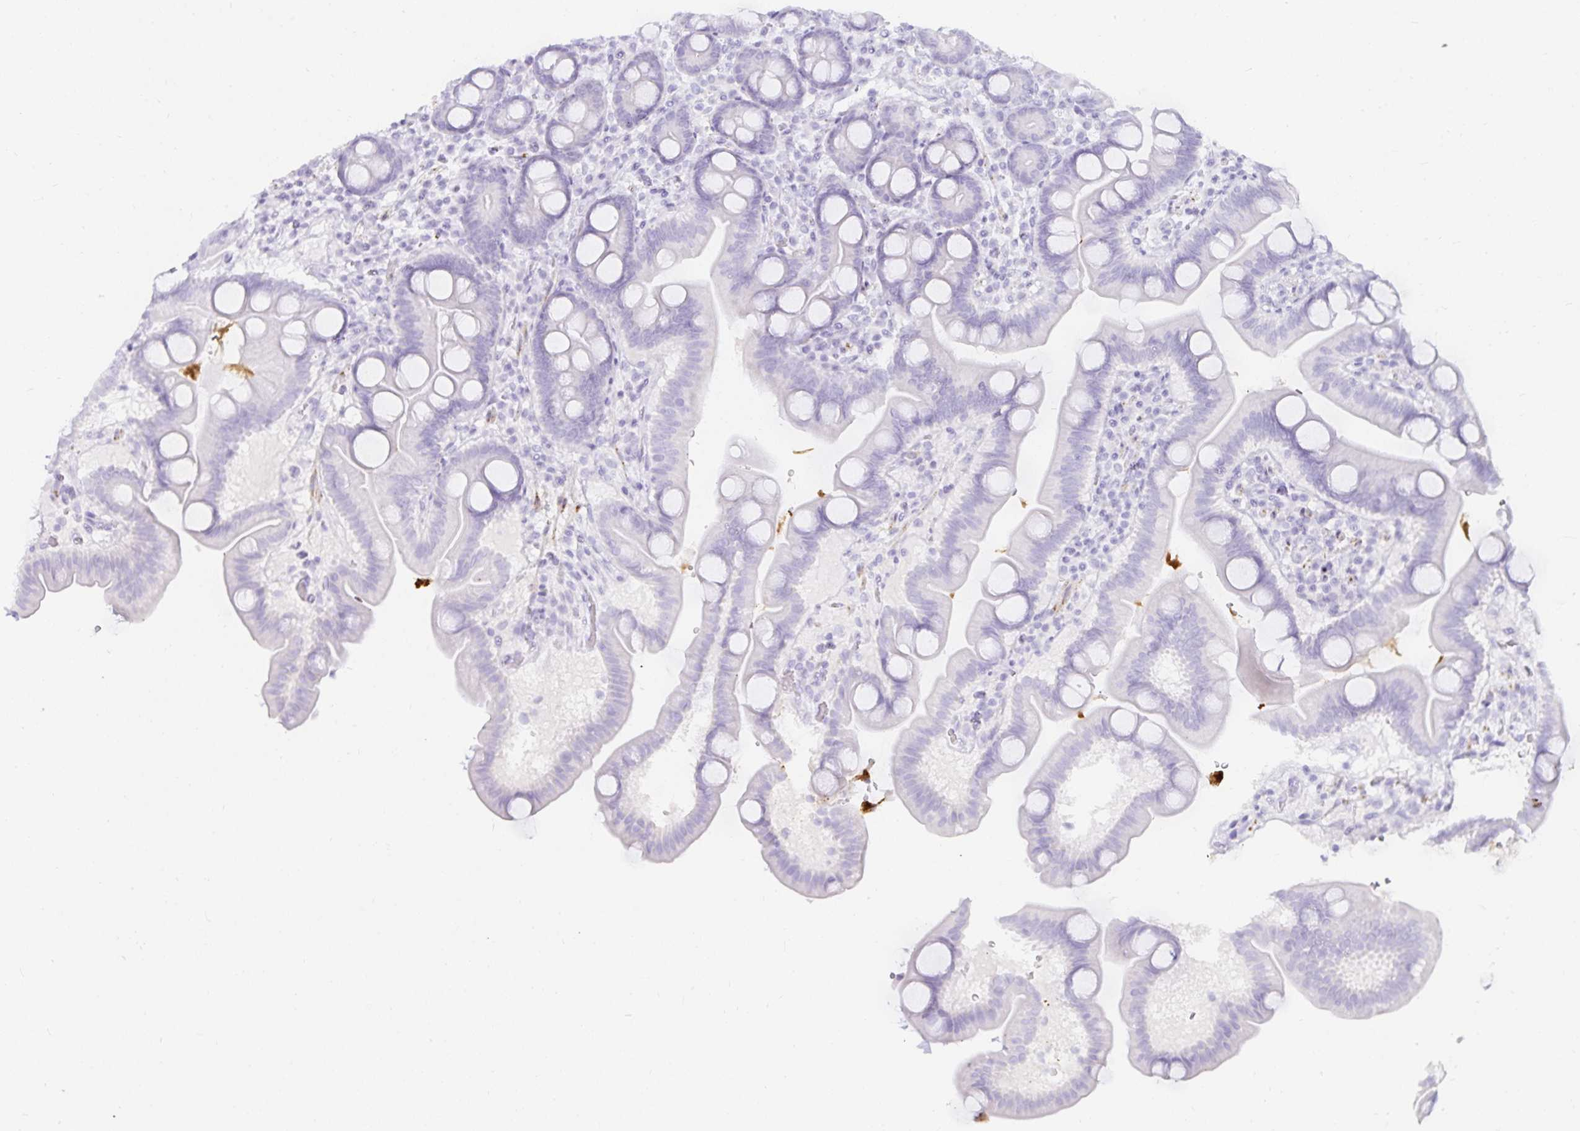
{"staining": {"intensity": "moderate", "quantity": "<25%", "location": "cytoplasmic/membranous"}, "tissue": "duodenum", "cell_type": "Glandular cells", "image_type": "normal", "snomed": [{"axis": "morphology", "description": "Normal tissue, NOS"}, {"axis": "topography", "description": "Duodenum"}], "caption": "Glandular cells demonstrate low levels of moderate cytoplasmic/membranous positivity in about <25% of cells in unremarkable human duodenum.", "gene": "GP2", "patient": {"sex": "male", "age": 59}}